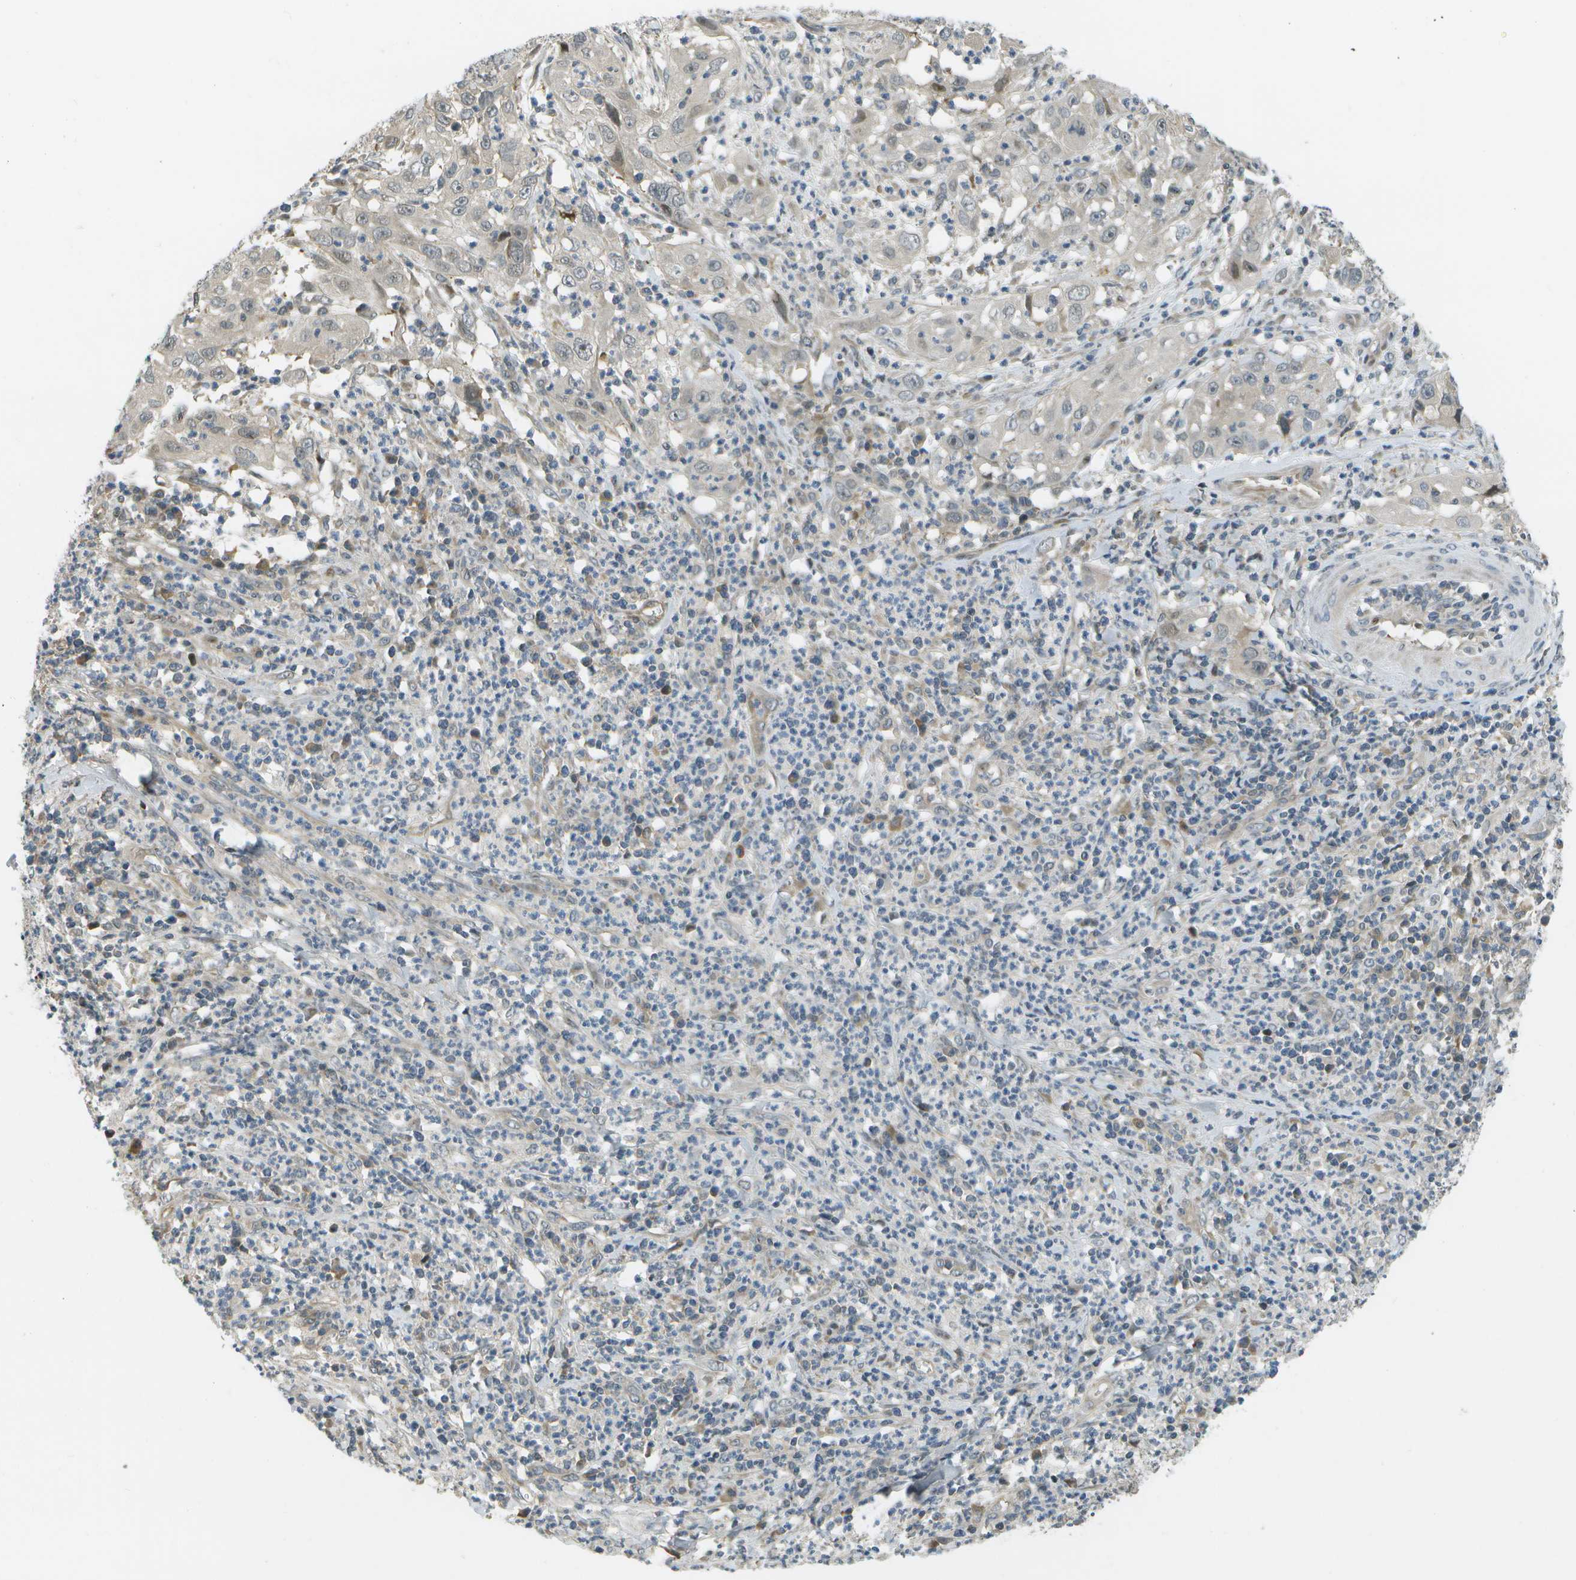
{"staining": {"intensity": "negative", "quantity": "none", "location": "none"}, "tissue": "cervical cancer", "cell_type": "Tumor cells", "image_type": "cancer", "snomed": [{"axis": "morphology", "description": "Squamous cell carcinoma, NOS"}, {"axis": "topography", "description": "Cervix"}], "caption": "A high-resolution image shows immunohistochemistry (IHC) staining of cervical squamous cell carcinoma, which shows no significant expression in tumor cells. The staining was performed using DAB (3,3'-diaminobenzidine) to visualize the protein expression in brown, while the nuclei were stained in blue with hematoxylin (Magnification: 20x).", "gene": "WNK2", "patient": {"sex": "female", "age": 32}}